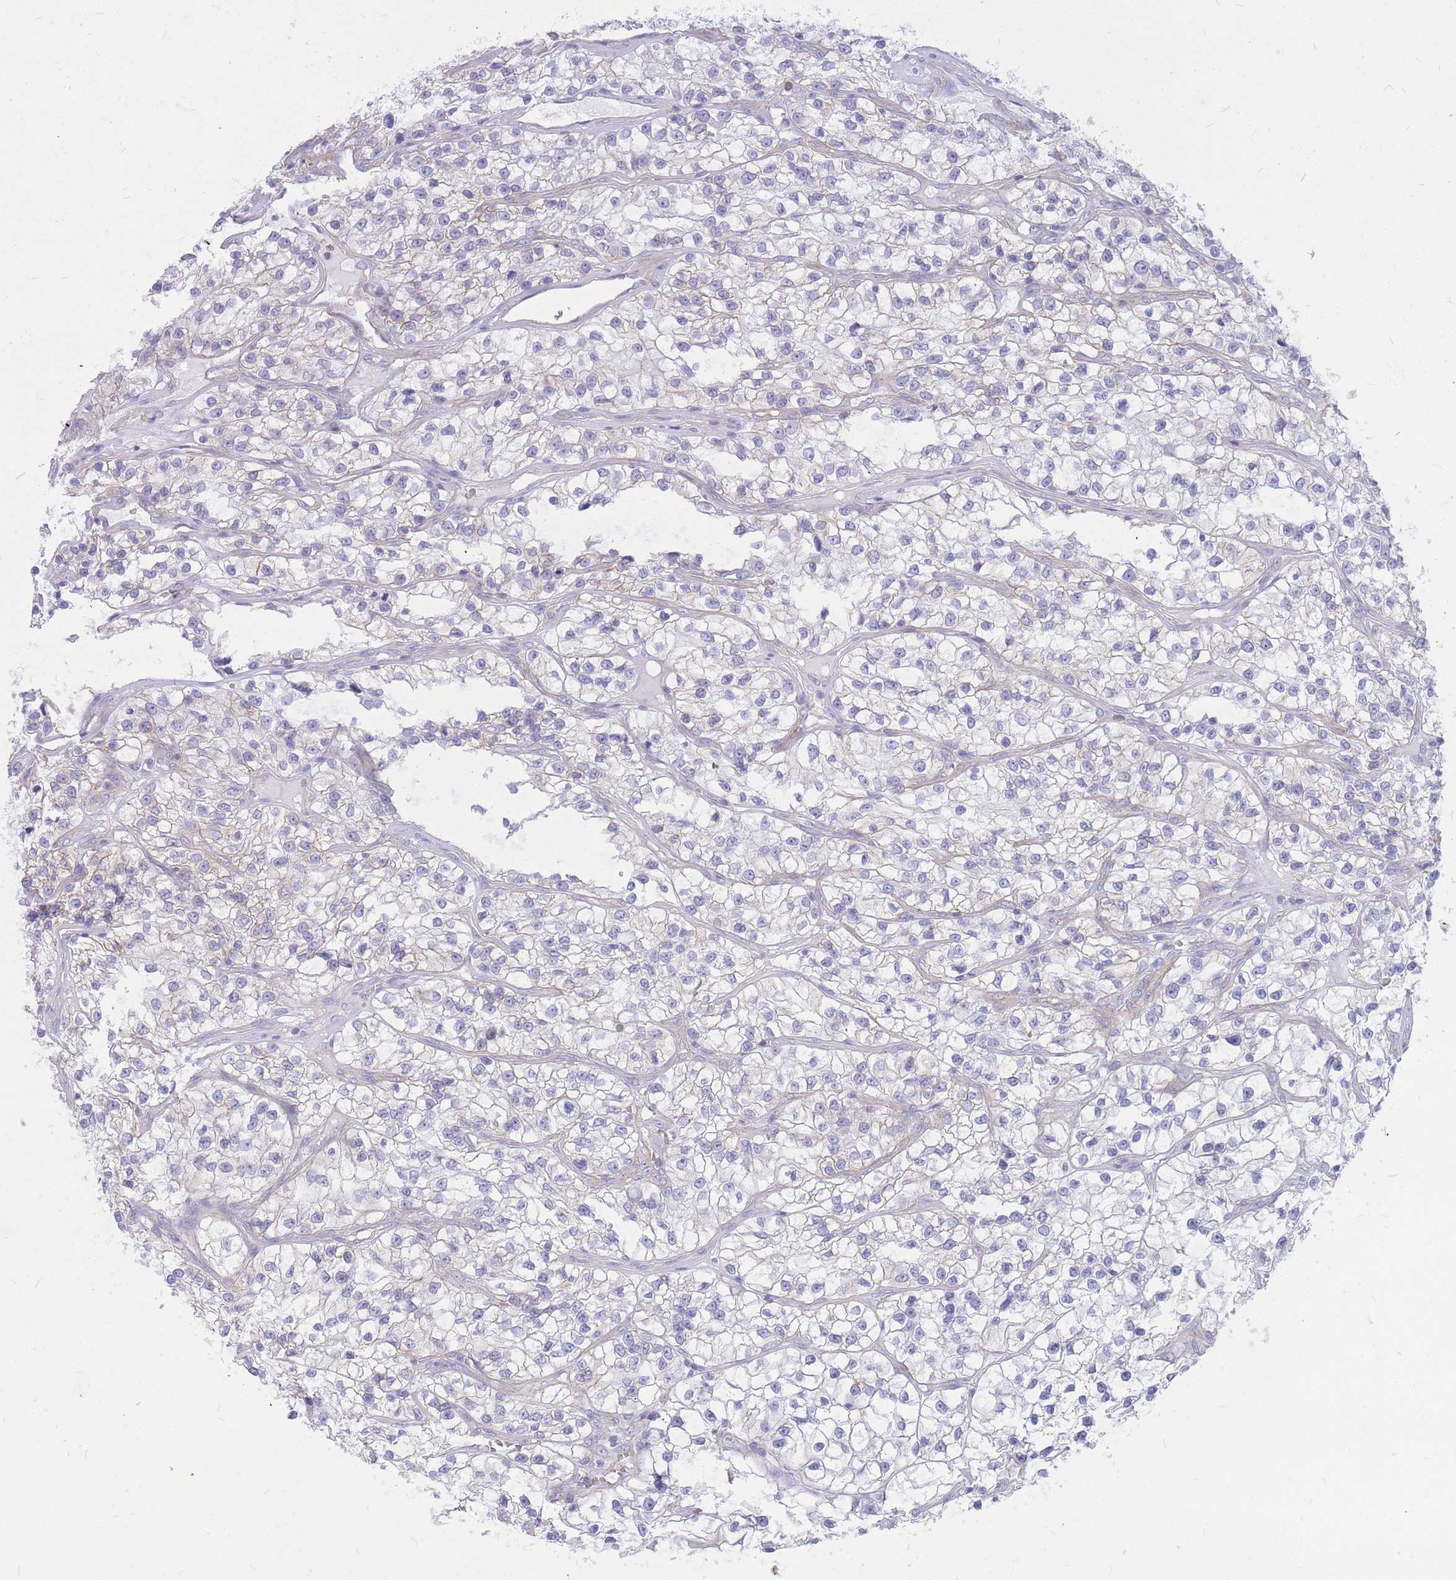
{"staining": {"intensity": "negative", "quantity": "none", "location": "none"}, "tissue": "renal cancer", "cell_type": "Tumor cells", "image_type": "cancer", "snomed": [{"axis": "morphology", "description": "Adenocarcinoma, NOS"}, {"axis": "topography", "description": "Kidney"}], "caption": "An immunohistochemistry photomicrograph of renal cancer (adenocarcinoma) is shown. There is no staining in tumor cells of renal cancer (adenocarcinoma).", "gene": "ADD2", "patient": {"sex": "female", "age": 57}}